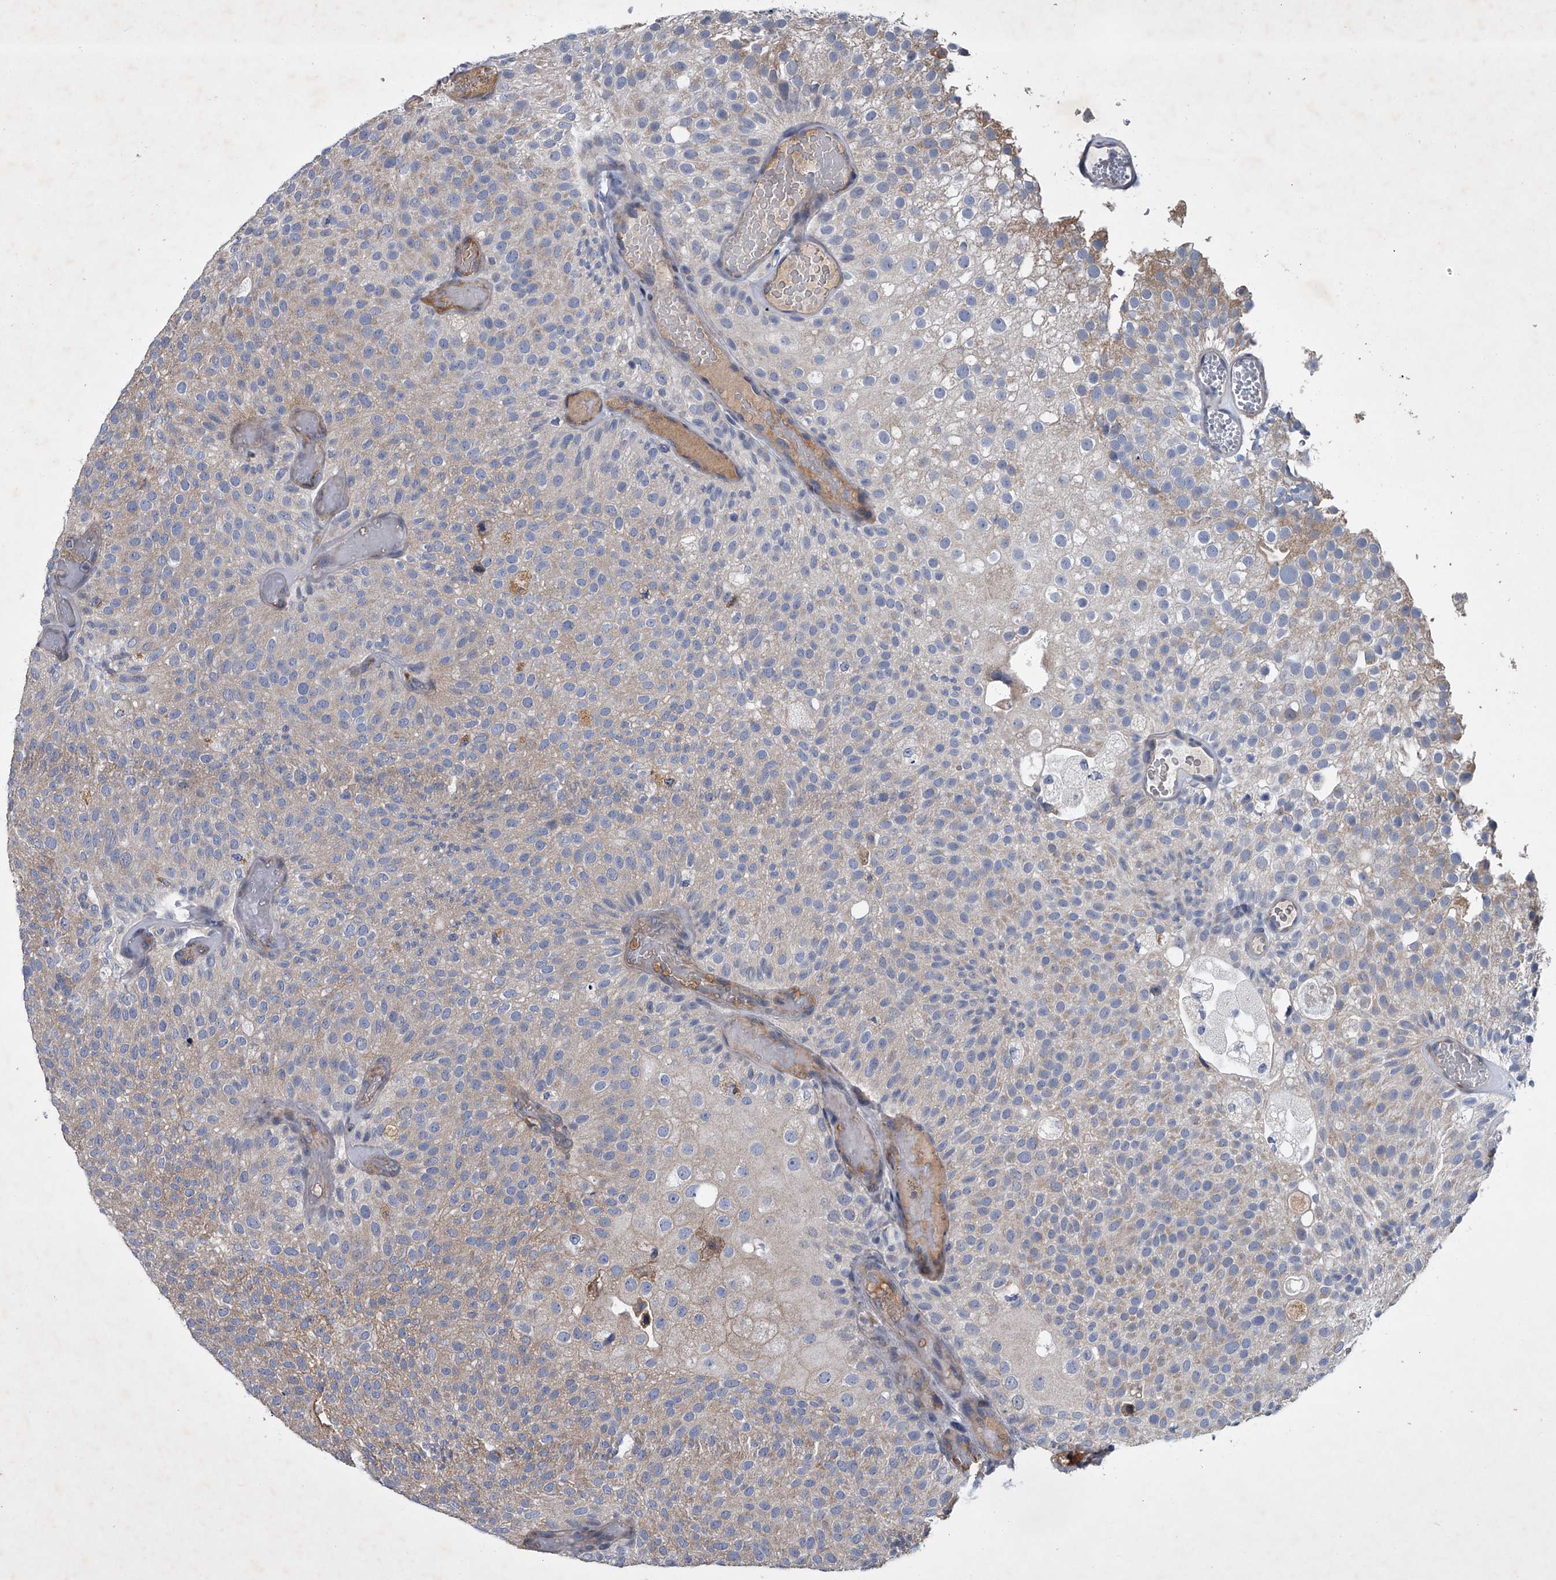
{"staining": {"intensity": "negative", "quantity": "none", "location": "none"}, "tissue": "urothelial cancer", "cell_type": "Tumor cells", "image_type": "cancer", "snomed": [{"axis": "morphology", "description": "Urothelial carcinoma, Low grade"}, {"axis": "topography", "description": "Urinary bladder"}], "caption": "A photomicrograph of urothelial cancer stained for a protein reveals no brown staining in tumor cells.", "gene": "ABCG1", "patient": {"sex": "male", "age": 78}}